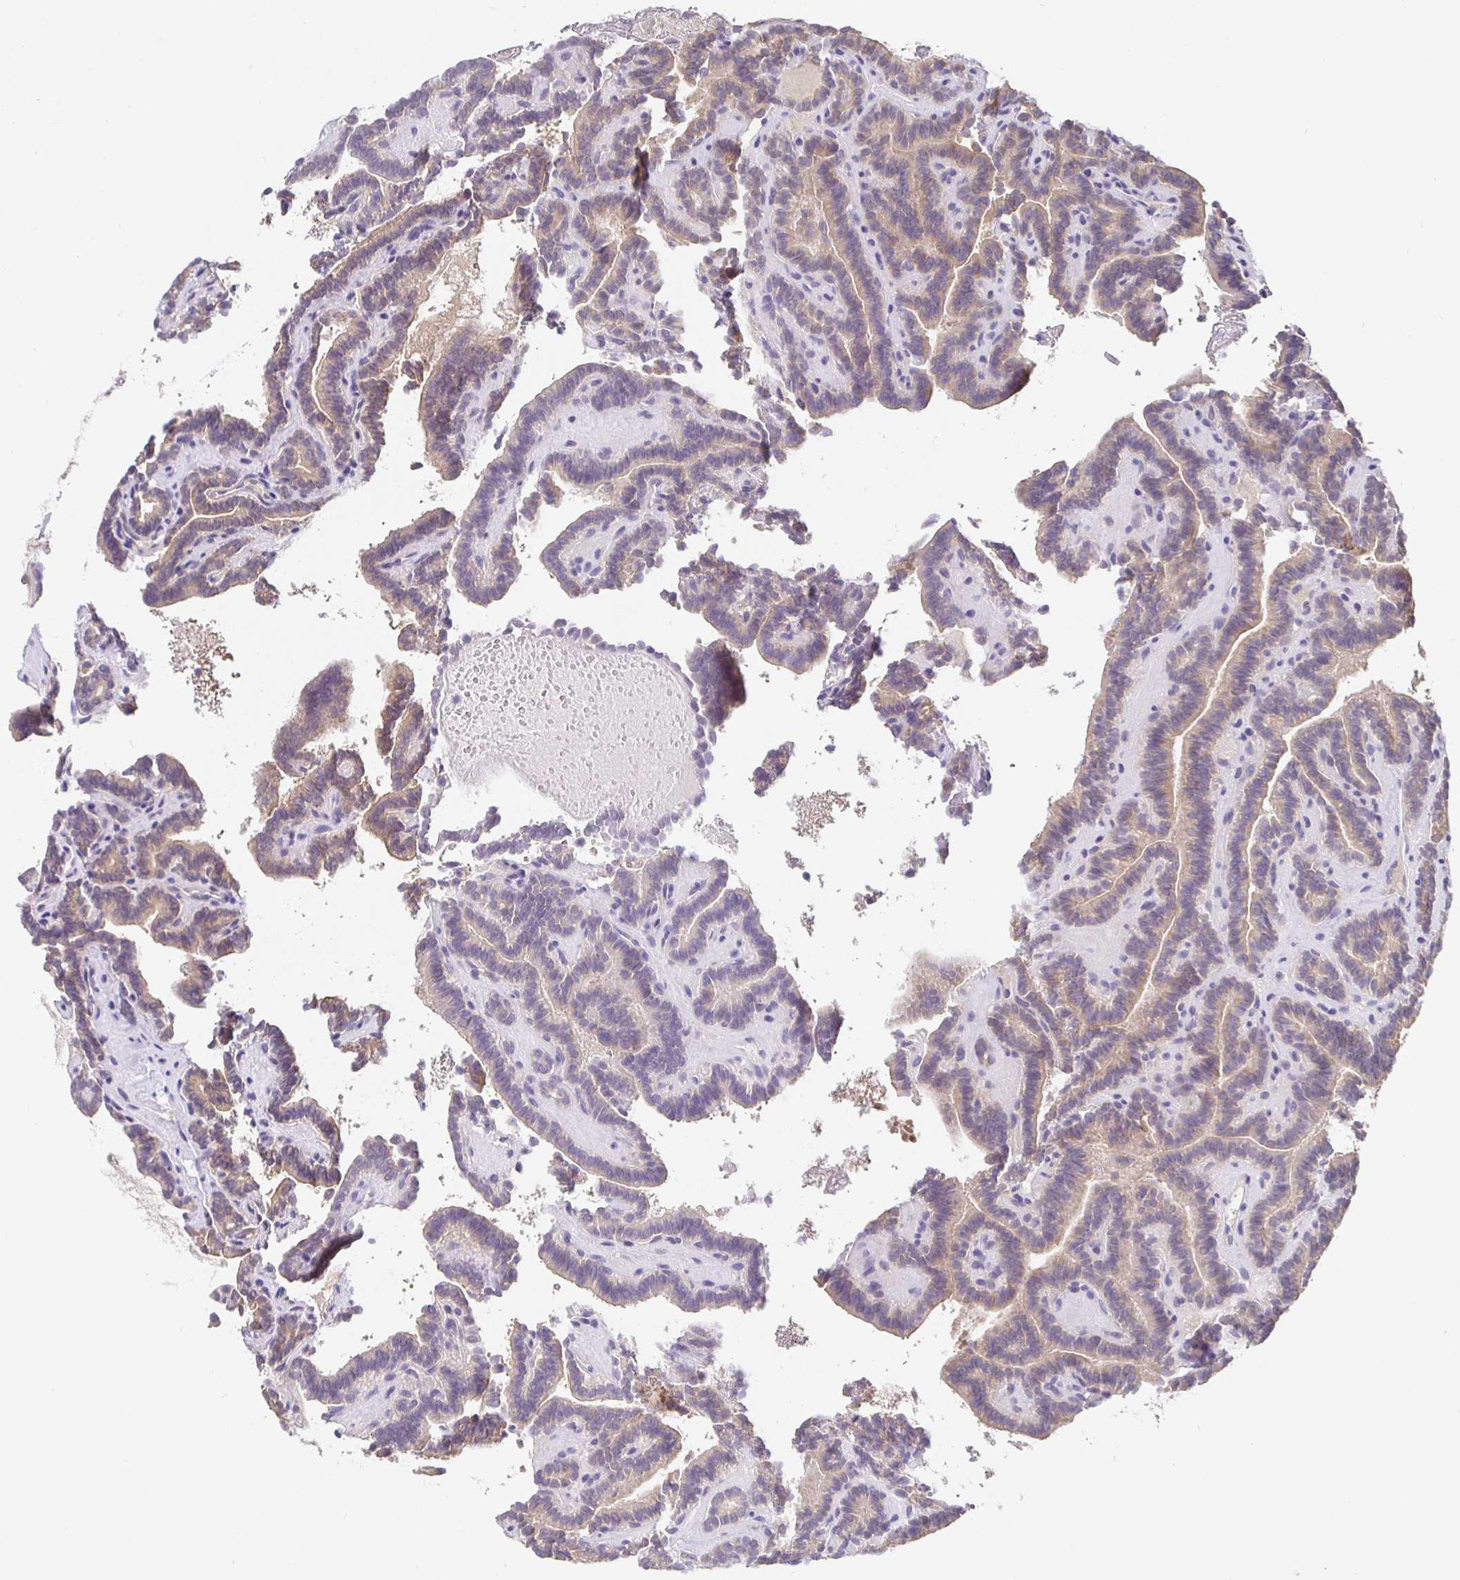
{"staining": {"intensity": "weak", "quantity": "25%-75%", "location": "cytoplasmic/membranous"}, "tissue": "thyroid cancer", "cell_type": "Tumor cells", "image_type": "cancer", "snomed": [{"axis": "morphology", "description": "Papillary adenocarcinoma, NOS"}, {"axis": "topography", "description": "Thyroid gland"}], "caption": "Tumor cells exhibit weak cytoplasmic/membranous positivity in about 25%-75% of cells in thyroid papillary adenocarcinoma. (Stains: DAB (3,3'-diaminobenzidine) in brown, nuclei in blue, Microscopy: brightfield microscopy at high magnification).", "gene": "SATB1", "patient": {"sex": "female", "age": 21}}